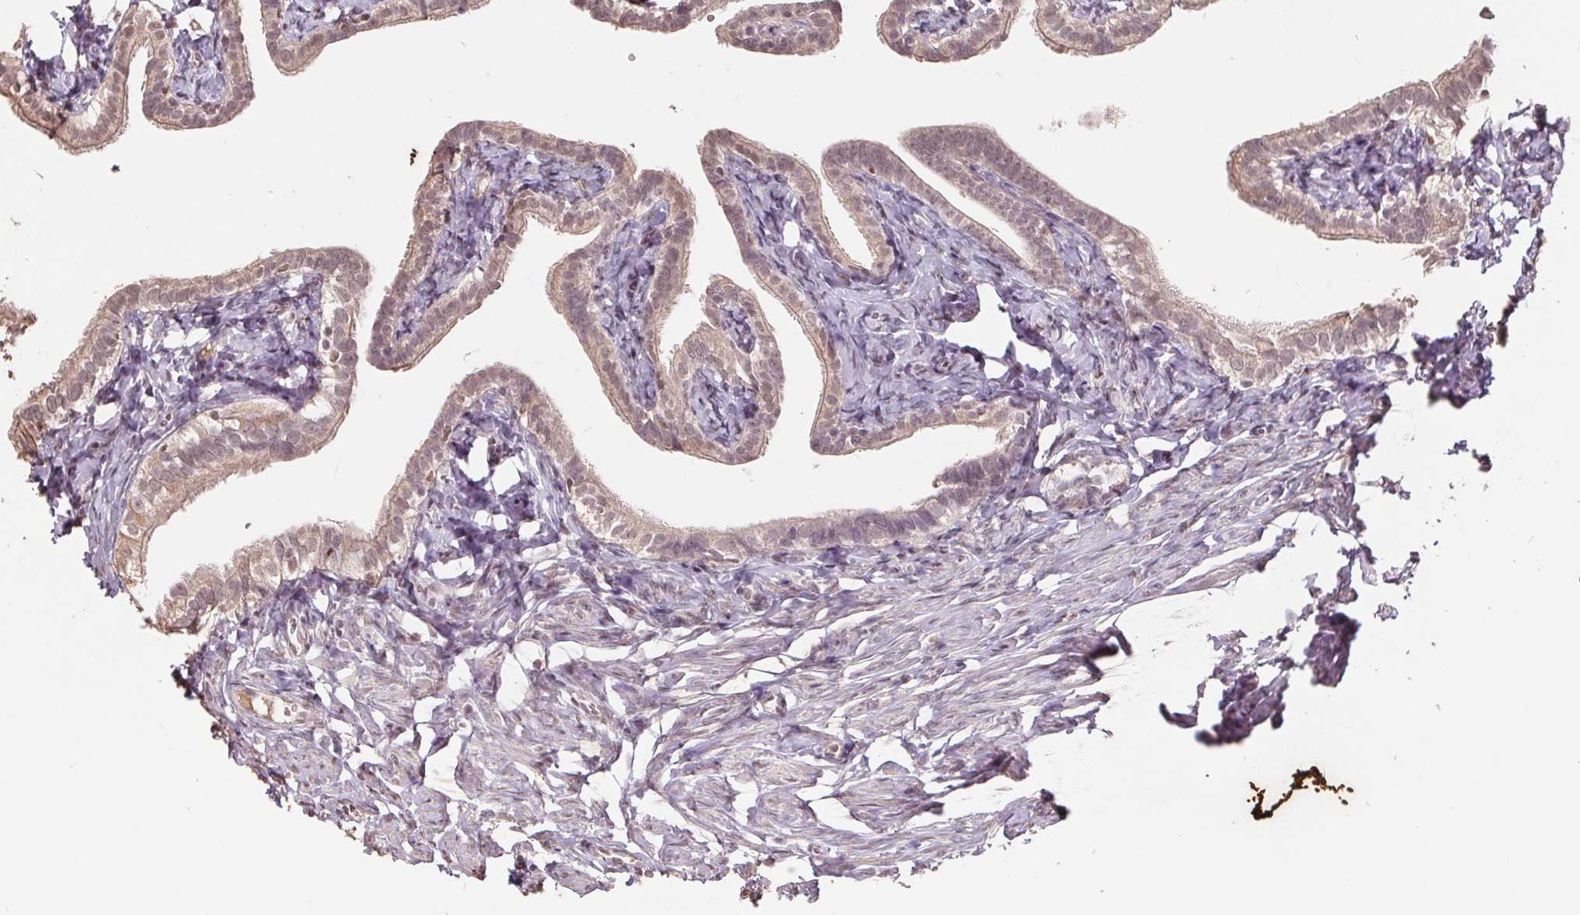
{"staining": {"intensity": "moderate", "quantity": ">75%", "location": "cytoplasmic/membranous,nuclear"}, "tissue": "fallopian tube", "cell_type": "Glandular cells", "image_type": "normal", "snomed": [{"axis": "morphology", "description": "Normal tissue, NOS"}, {"axis": "topography", "description": "Fallopian tube"}], "caption": "Immunohistochemistry histopathology image of benign human fallopian tube stained for a protein (brown), which reveals medium levels of moderate cytoplasmic/membranous,nuclear expression in approximately >75% of glandular cells.", "gene": "DNMT3B", "patient": {"sex": "female", "age": 41}}